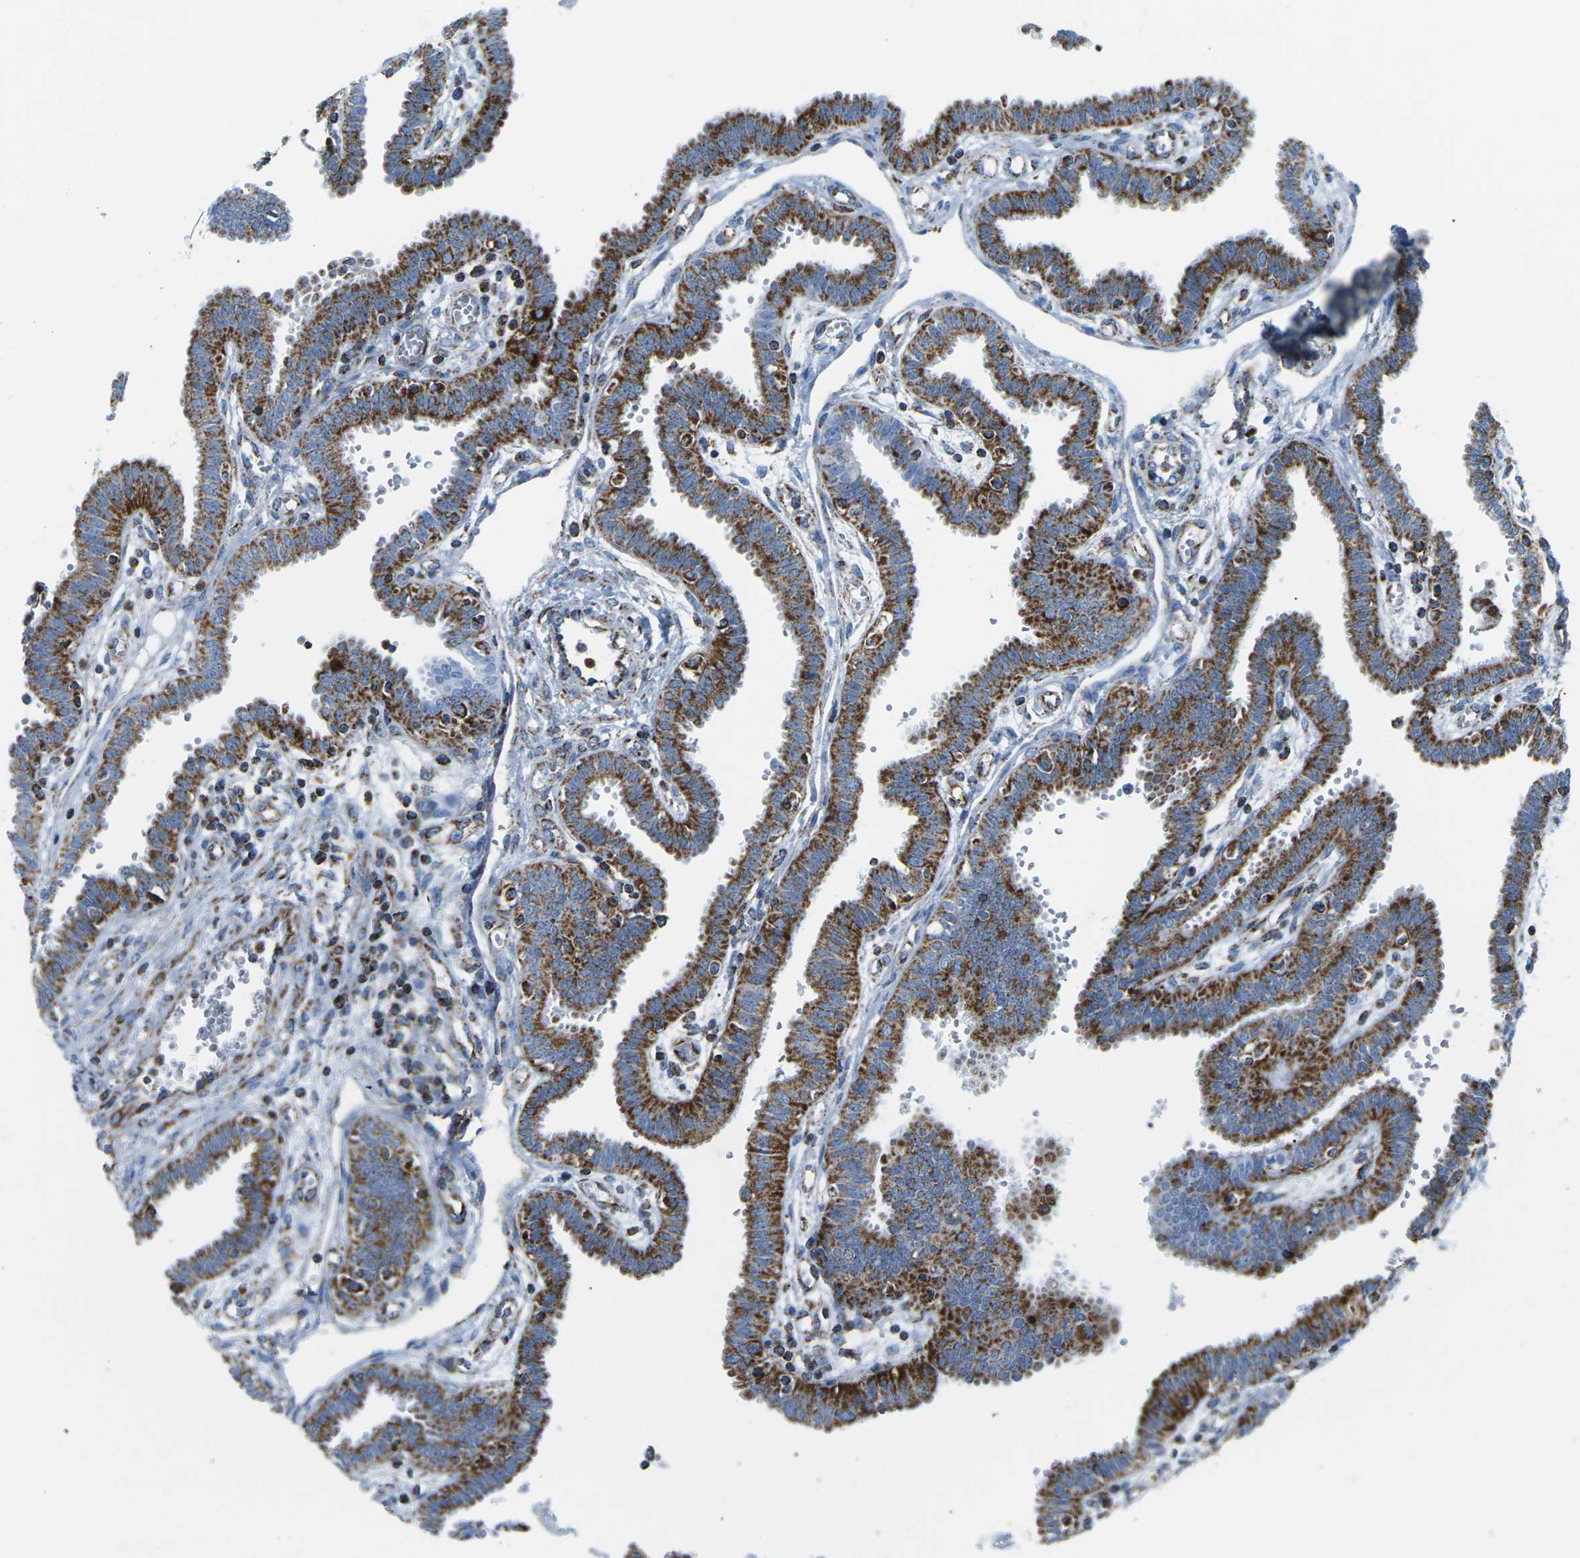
{"staining": {"intensity": "strong", "quantity": ">75%", "location": "cytoplasmic/membranous"}, "tissue": "fallopian tube", "cell_type": "Glandular cells", "image_type": "normal", "snomed": [{"axis": "morphology", "description": "Normal tissue, NOS"}, {"axis": "topography", "description": "Fallopian tube"}], "caption": "This histopathology image displays benign fallopian tube stained with immunohistochemistry to label a protein in brown. The cytoplasmic/membranous of glandular cells show strong positivity for the protein. Nuclei are counter-stained blue.", "gene": "COX6C", "patient": {"sex": "female", "age": 32}}